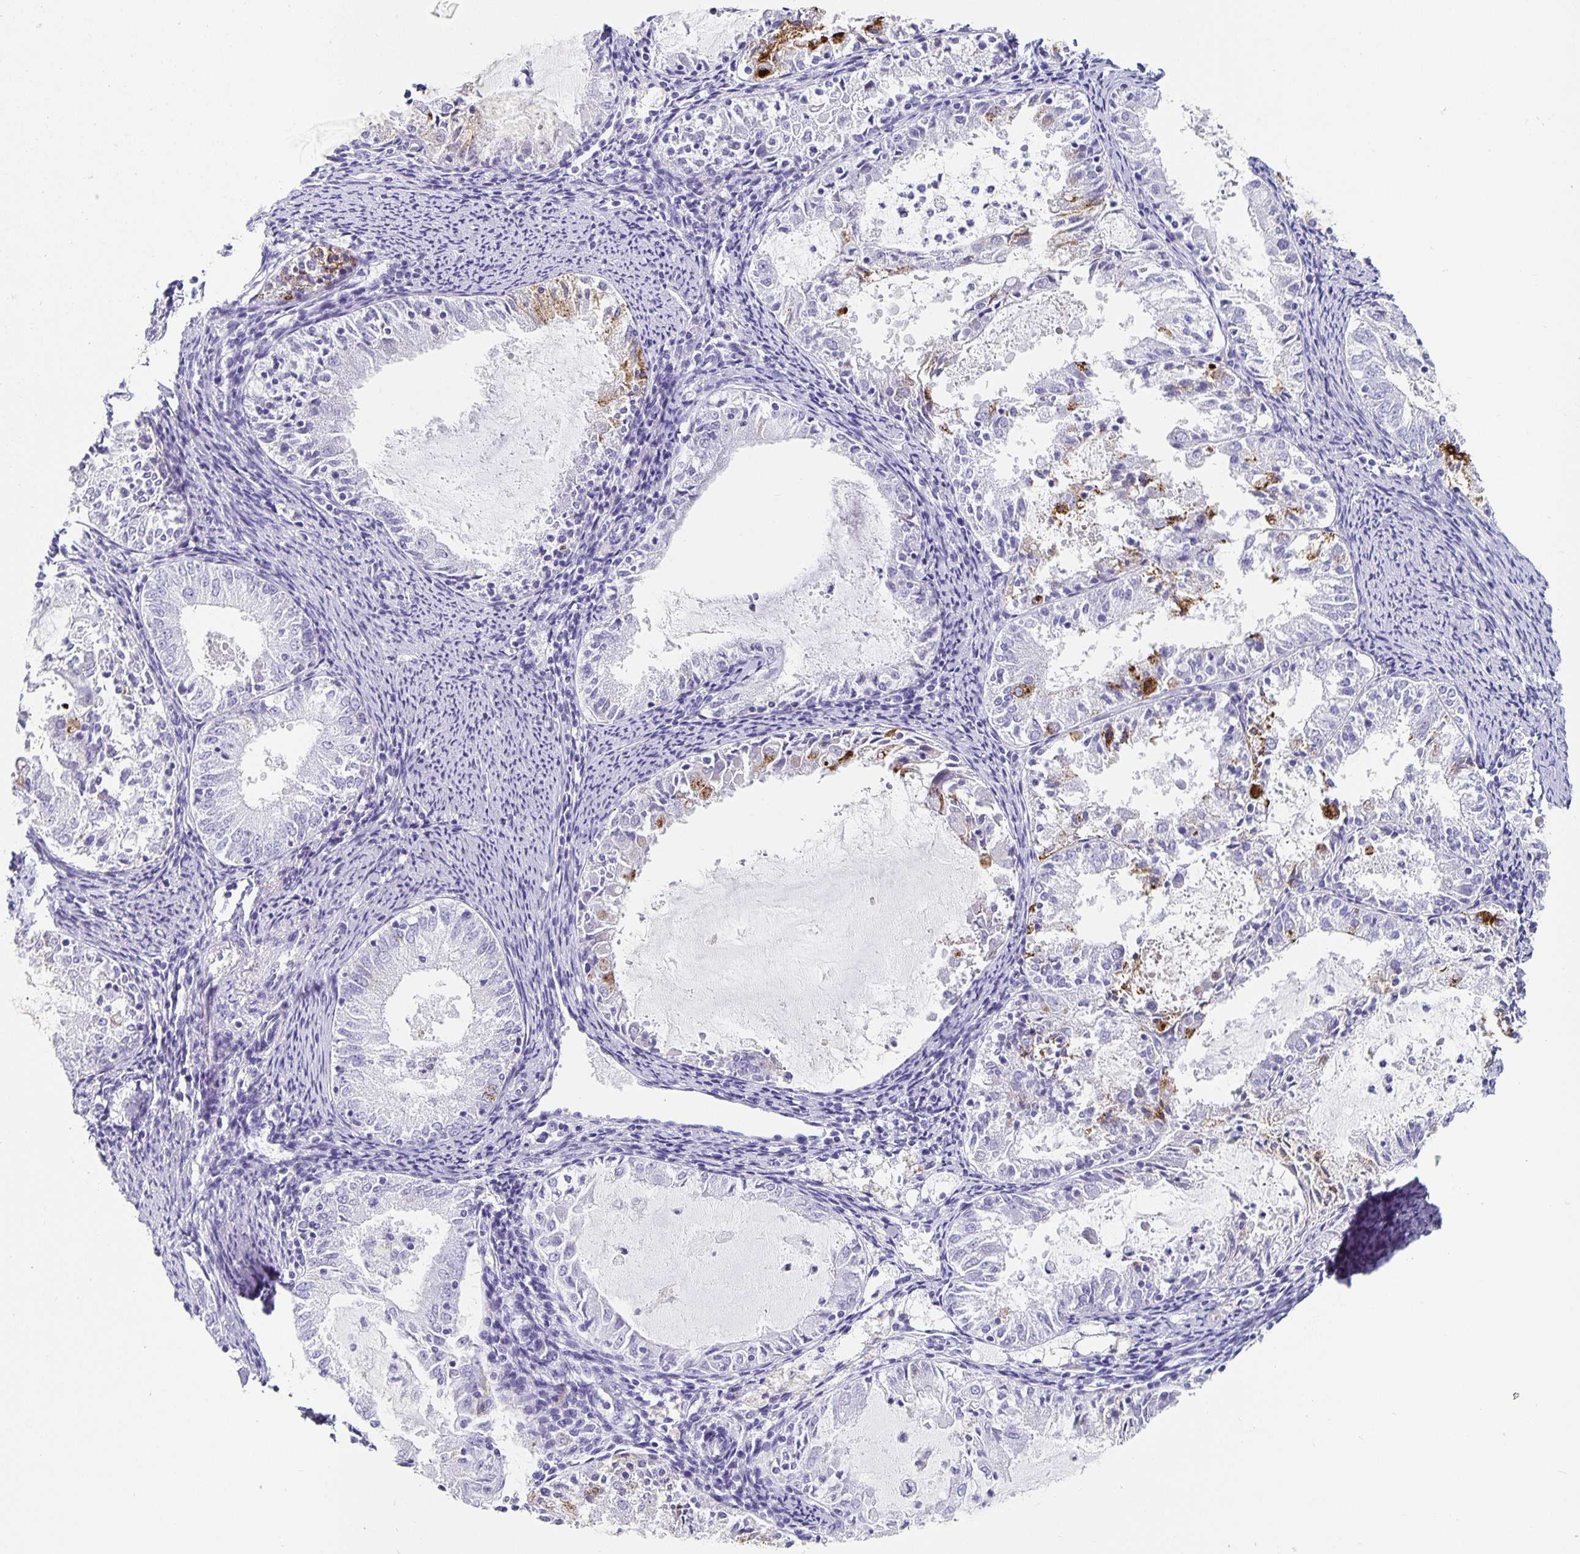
{"staining": {"intensity": "strong", "quantity": "<25%", "location": "cytoplasmic/membranous"}, "tissue": "endometrial cancer", "cell_type": "Tumor cells", "image_type": "cancer", "snomed": [{"axis": "morphology", "description": "Adenocarcinoma, NOS"}, {"axis": "topography", "description": "Endometrium"}], "caption": "Immunohistochemical staining of endometrial adenocarcinoma exhibits medium levels of strong cytoplasmic/membranous expression in about <25% of tumor cells.", "gene": "CHGA", "patient": {"sex": "female", "age": 57}}